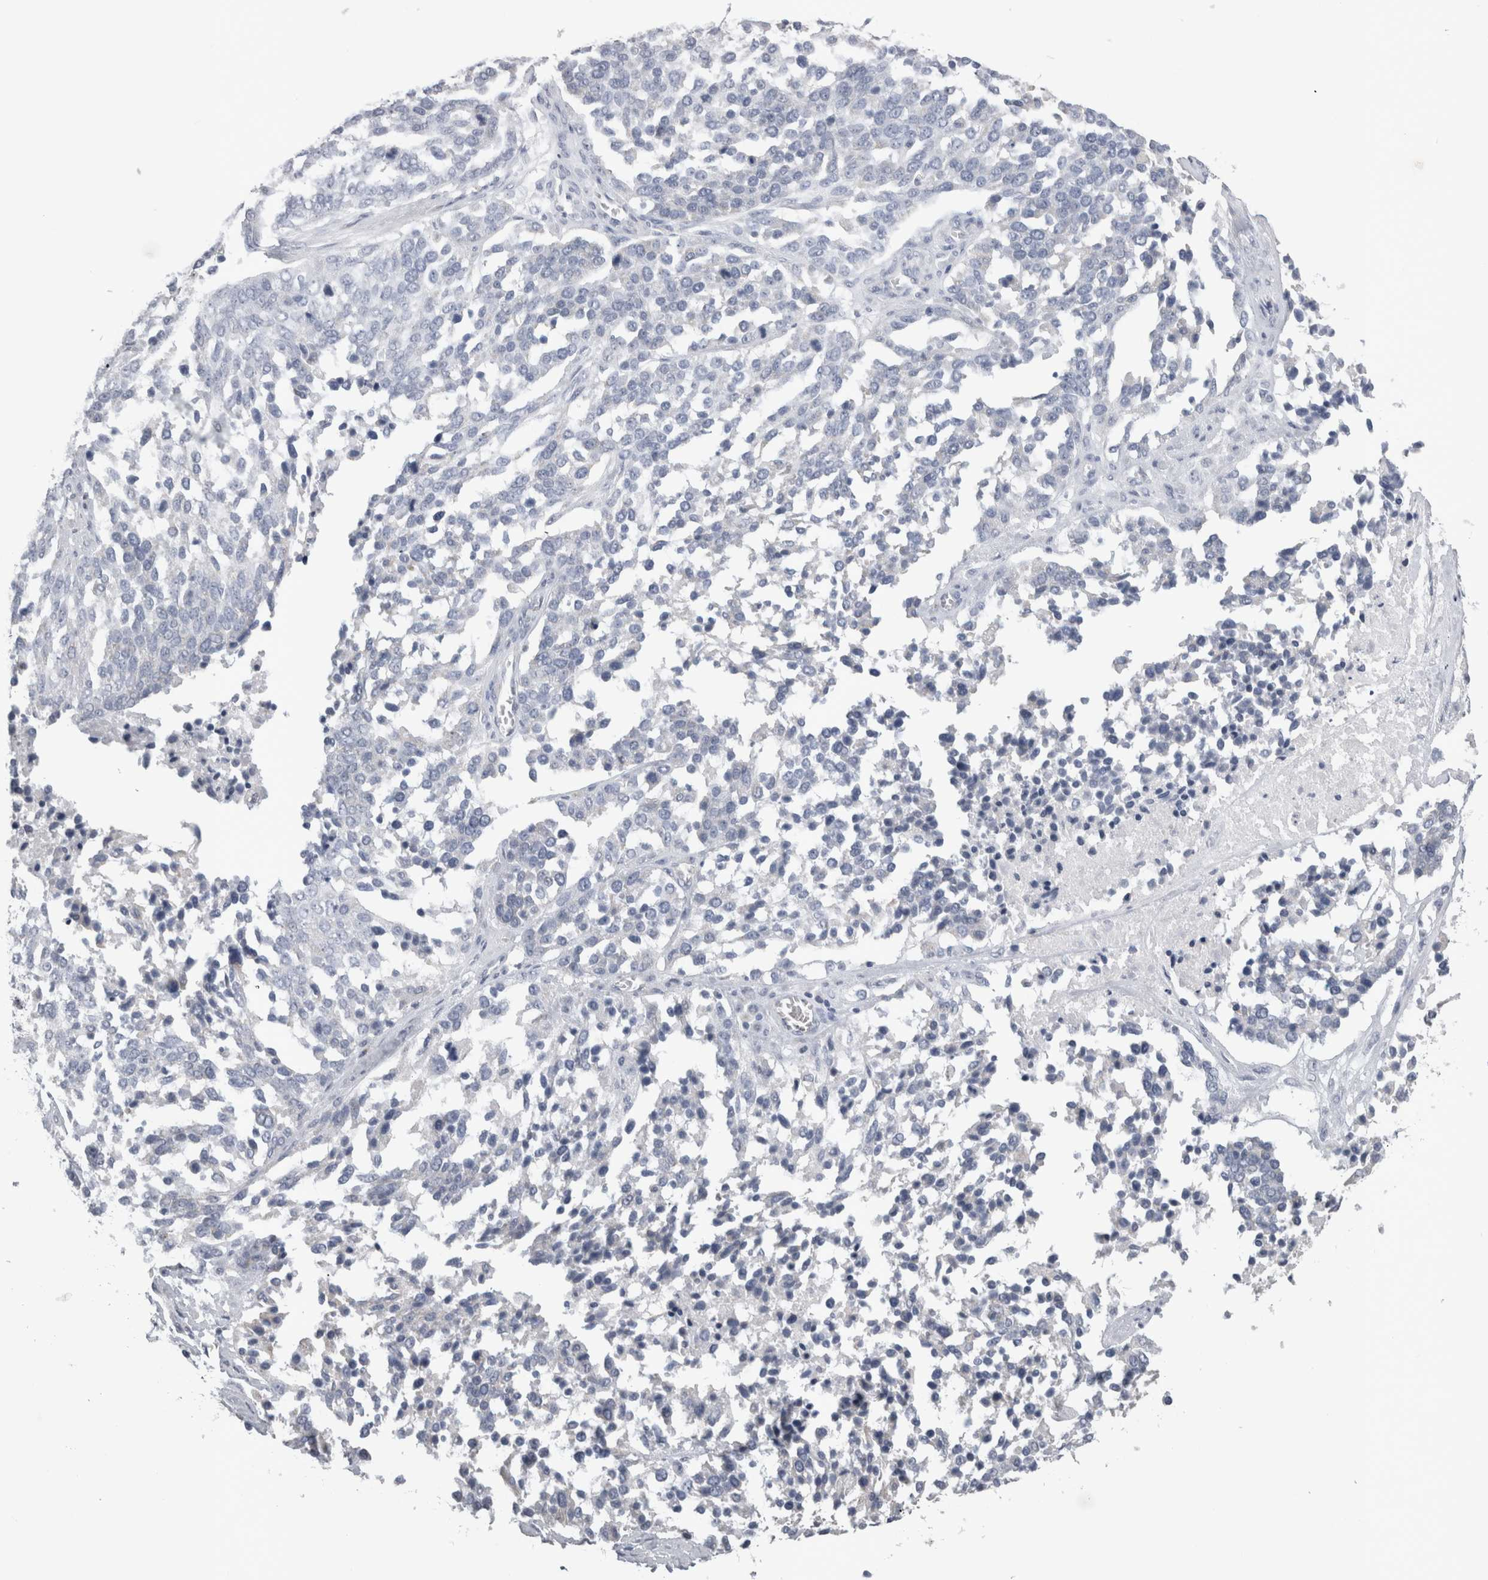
{"staining": {"intensity": "negative", "quantity": "none", "location": "none"}, "tissue": "ovarian cancer", "cell_type": "Tumor cells", "image_type": "cancer", "snomed": [{"axis": "morphology", "description": "Cystadenocarcinoma, serous, NOS"}, {"axis": "topography", "description": "Ovary"}], "caption": "Tumor cells are negative for brown protein staining in serous cystadenocarcinoma (ovarian).", "gene": "DHRS4", "patient": {"sex": "female", "age": 44}}